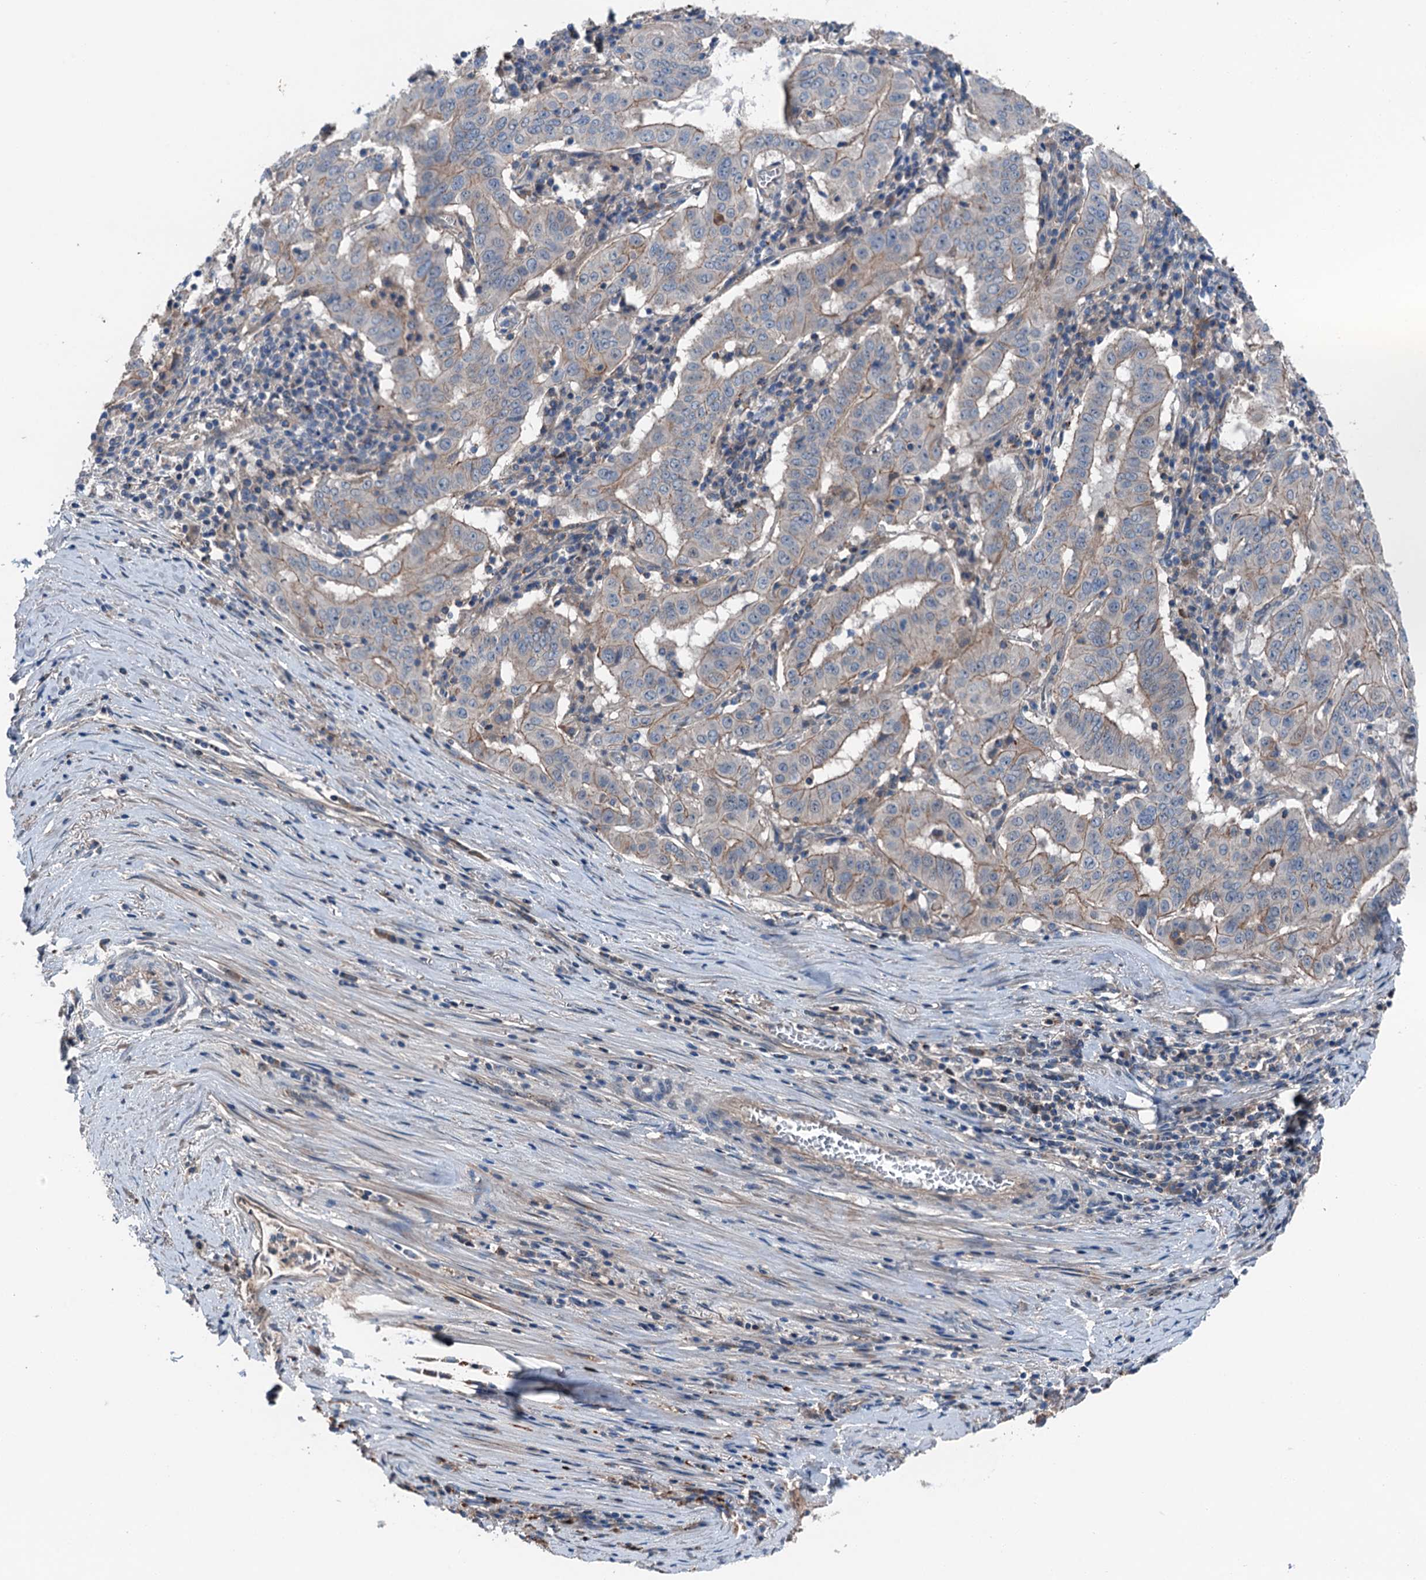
{"staining": {"intensity": "weak", "quantity": "25%-75%", "location": "cytoplasmic/membranous"}, "tissue": "pancreatic cancer", "cell_type": "Tumor cells", "image_type": "cancer", "snomed": [{"axis": "morphology", "description": "Adenocarcinoma, NOS"}, {"axis": "topography", "description": "Pancreas"}], "caption": "Adenocarcinoma (pancreatic) stained with a protein marker shows weak staining in tumor cells.", "gene": "SLC2A10", "patient": {"sex": "male", "age": 63}}